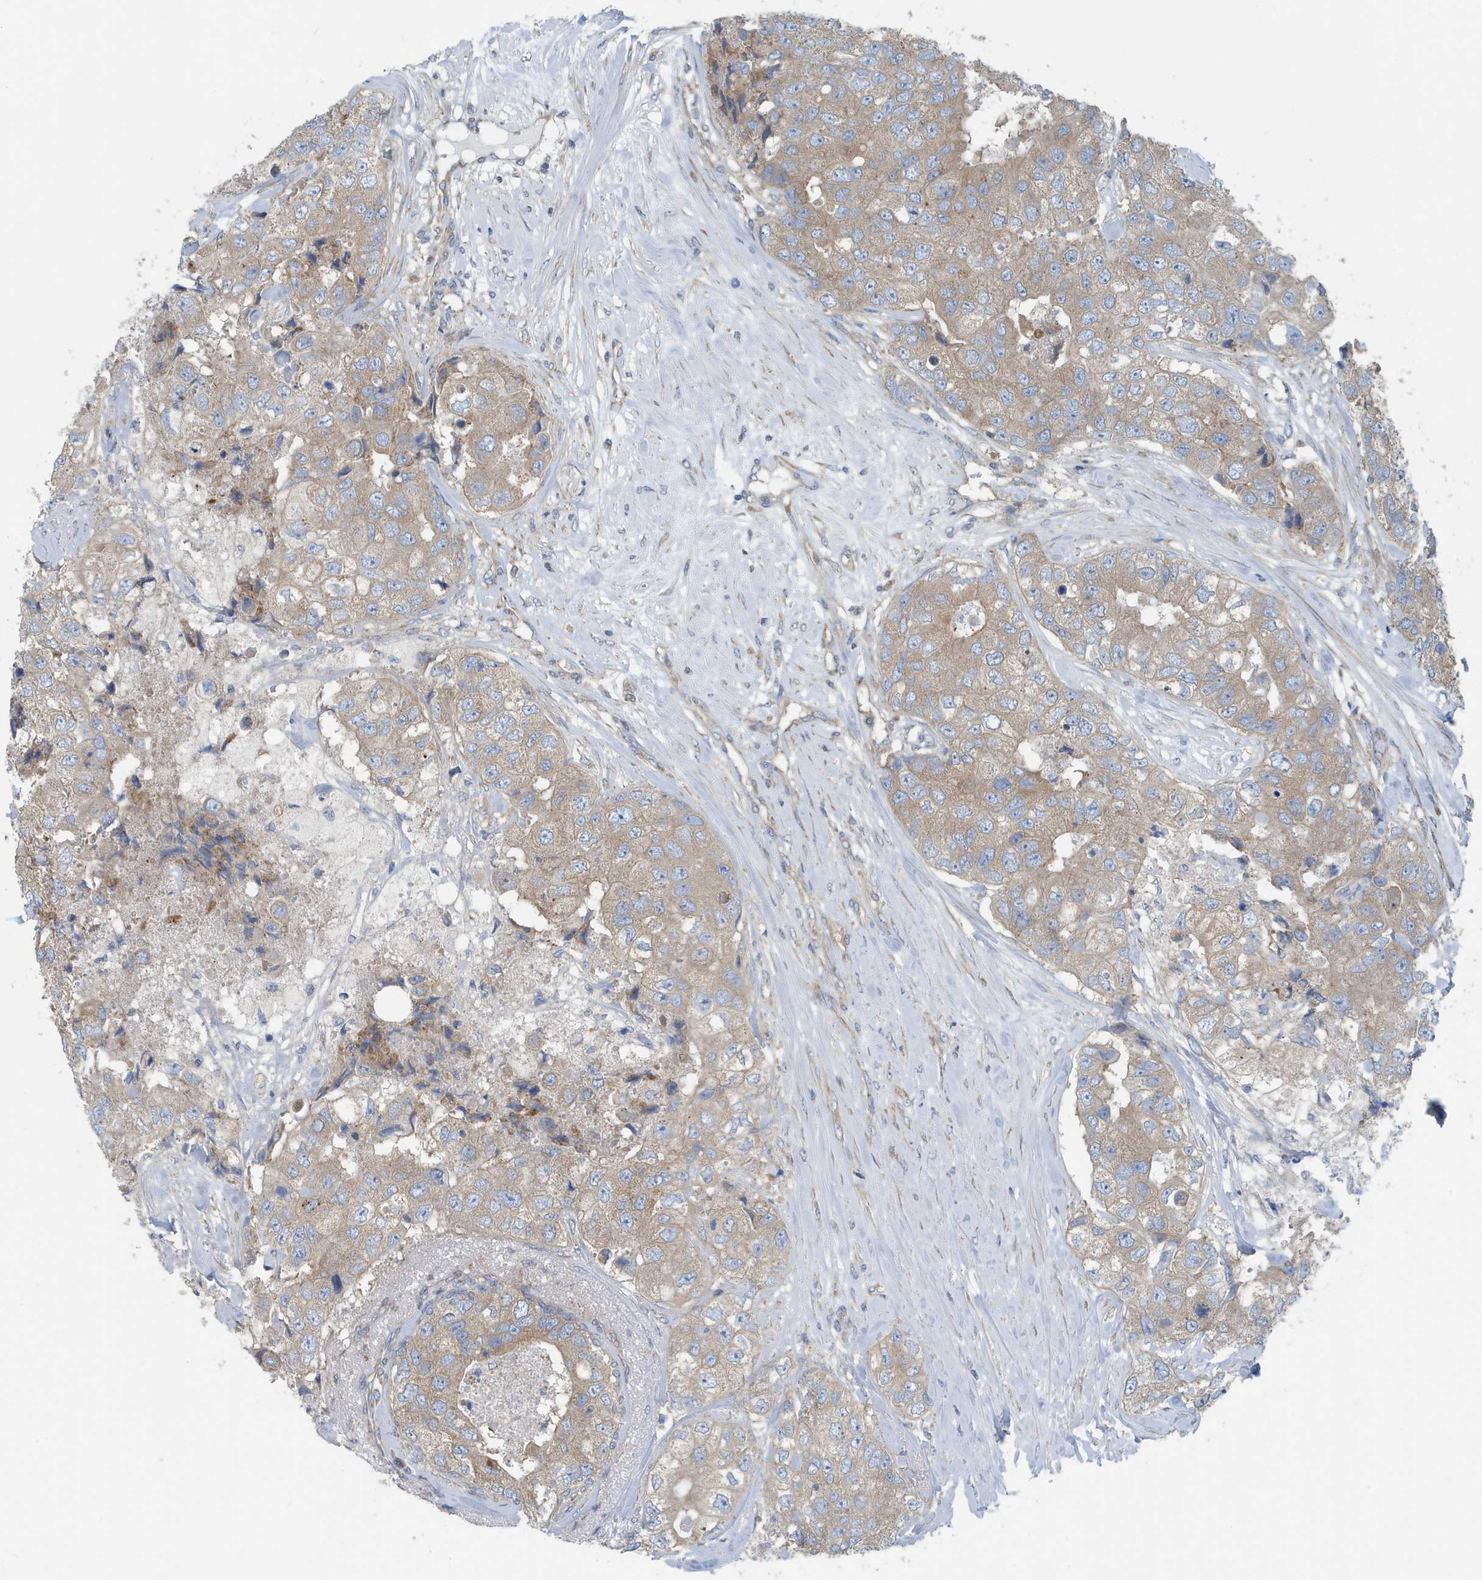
{"staining": {"intensity": "moderate", "quantity": ">75%", "location": "cytoplasmic/membranous"}, "tissue": "breast cancer", "cell_type": "Tumor cells", "image_type": "cancer", "snomed": [{"axis": "morphology", "description": "Duct carcinoma"}, {"axis": "topography", "description": "Breast"}], "caption": "Protein analysis of intraductal carcinoma (breast) tissue demonstrates moderate cytoplasmic/membranous staining in about >75% of tumor cells.", "gene": "PPM1M", "patient": {"sex": "female", "age": 62}}